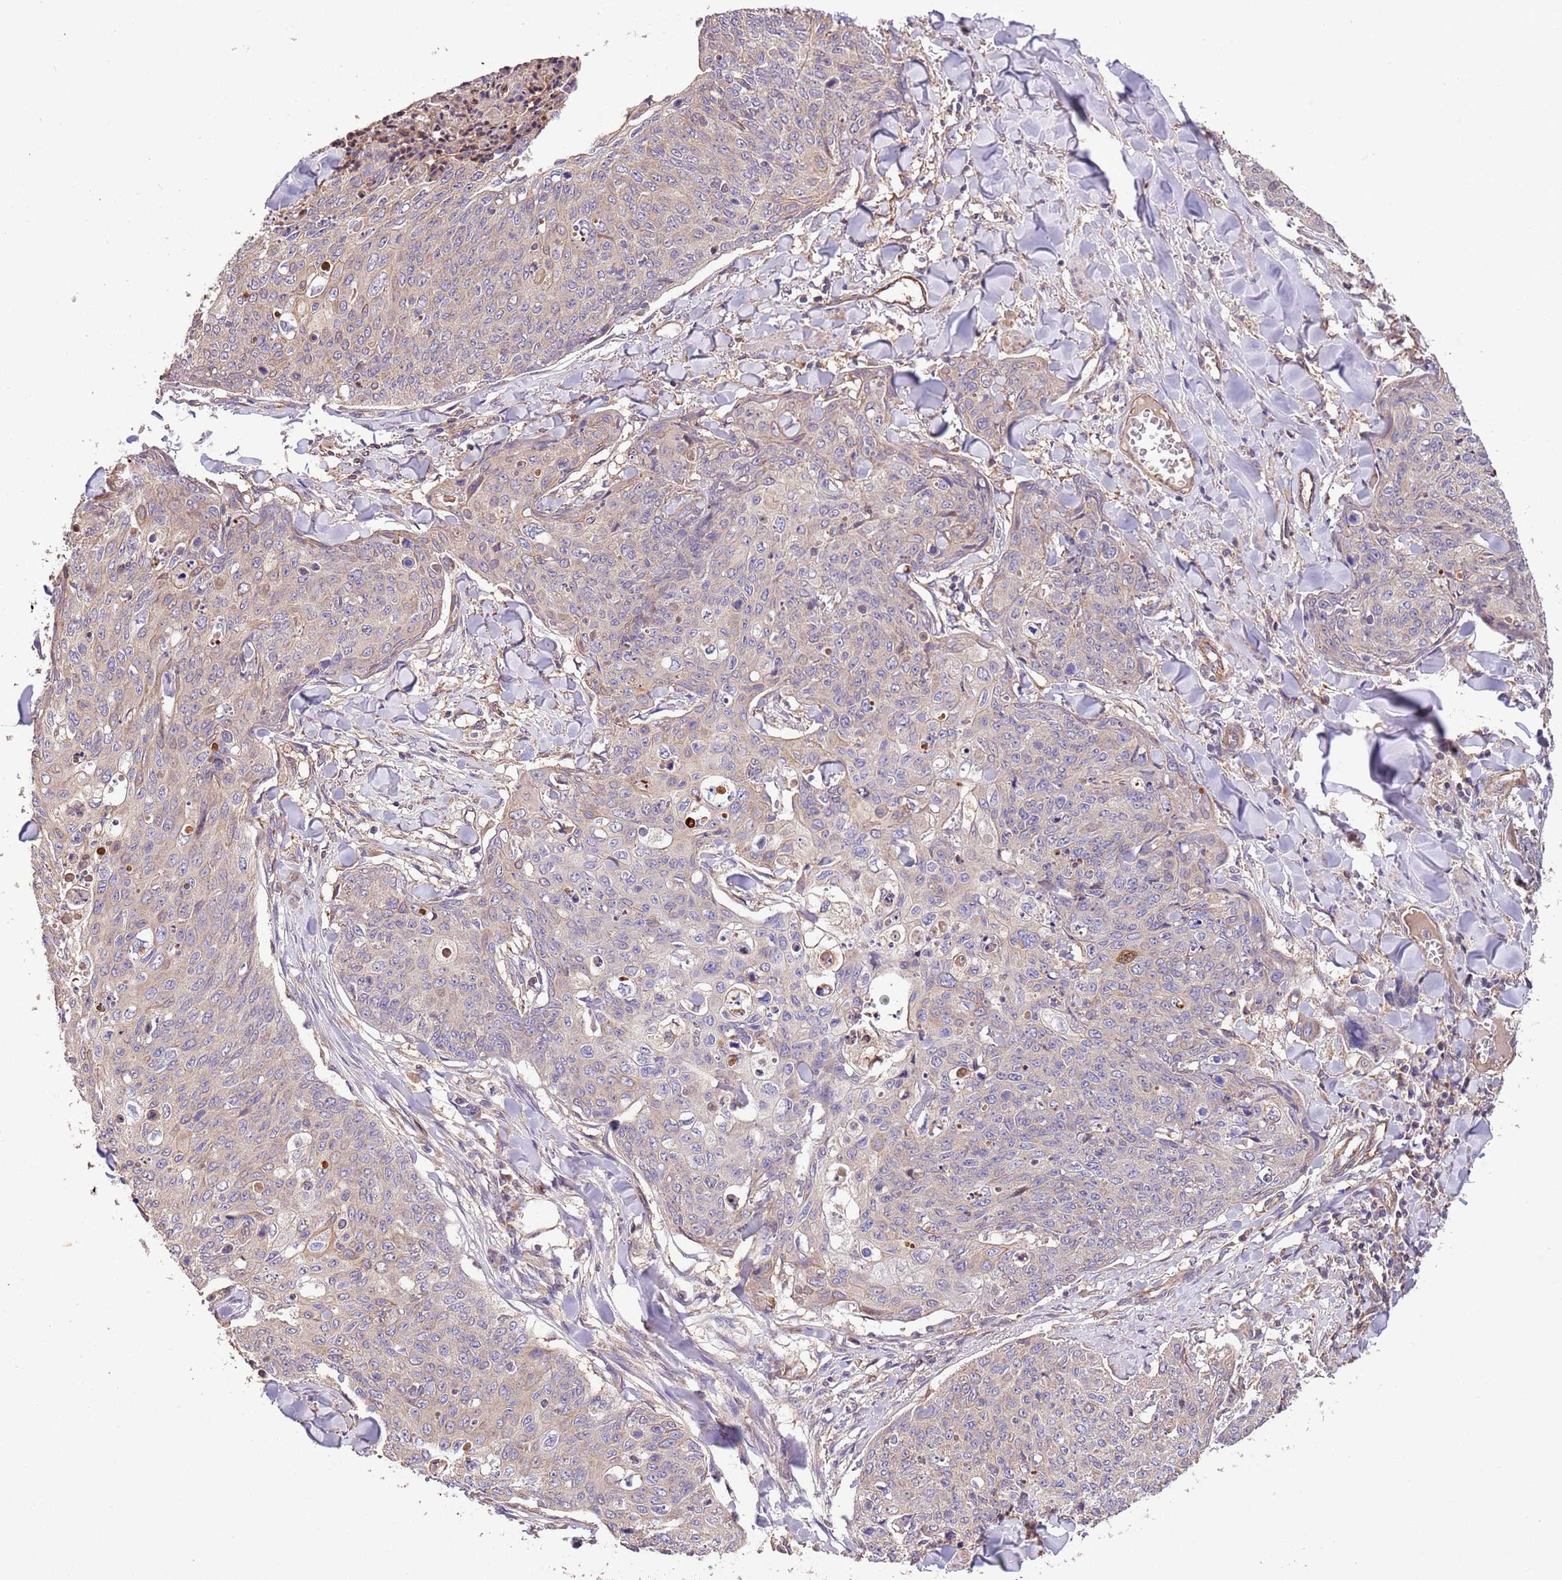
{"staining": {"intensity": "weak", "quantity": "<25%", "location": "cytoplasmic/membranous"}, "tissue": "skin cancer", "cell_type": "Tumor cells", "image_type": "cancer", "snomed": [{"axis": "morphology", "description": "Squamous cell carcinoma, NOS"}, {"axis": "topography", "description": "Skin"}, {"axis": "topography", "description": "Vulva"}], "caption": "Skin squamous cell carcinoma stained for a protein using immunohistochemistry (IHC) demonstrates no expression tumor cells.", "gene": "FAM89B", "patient": {"sex": "female", "age": 85}}